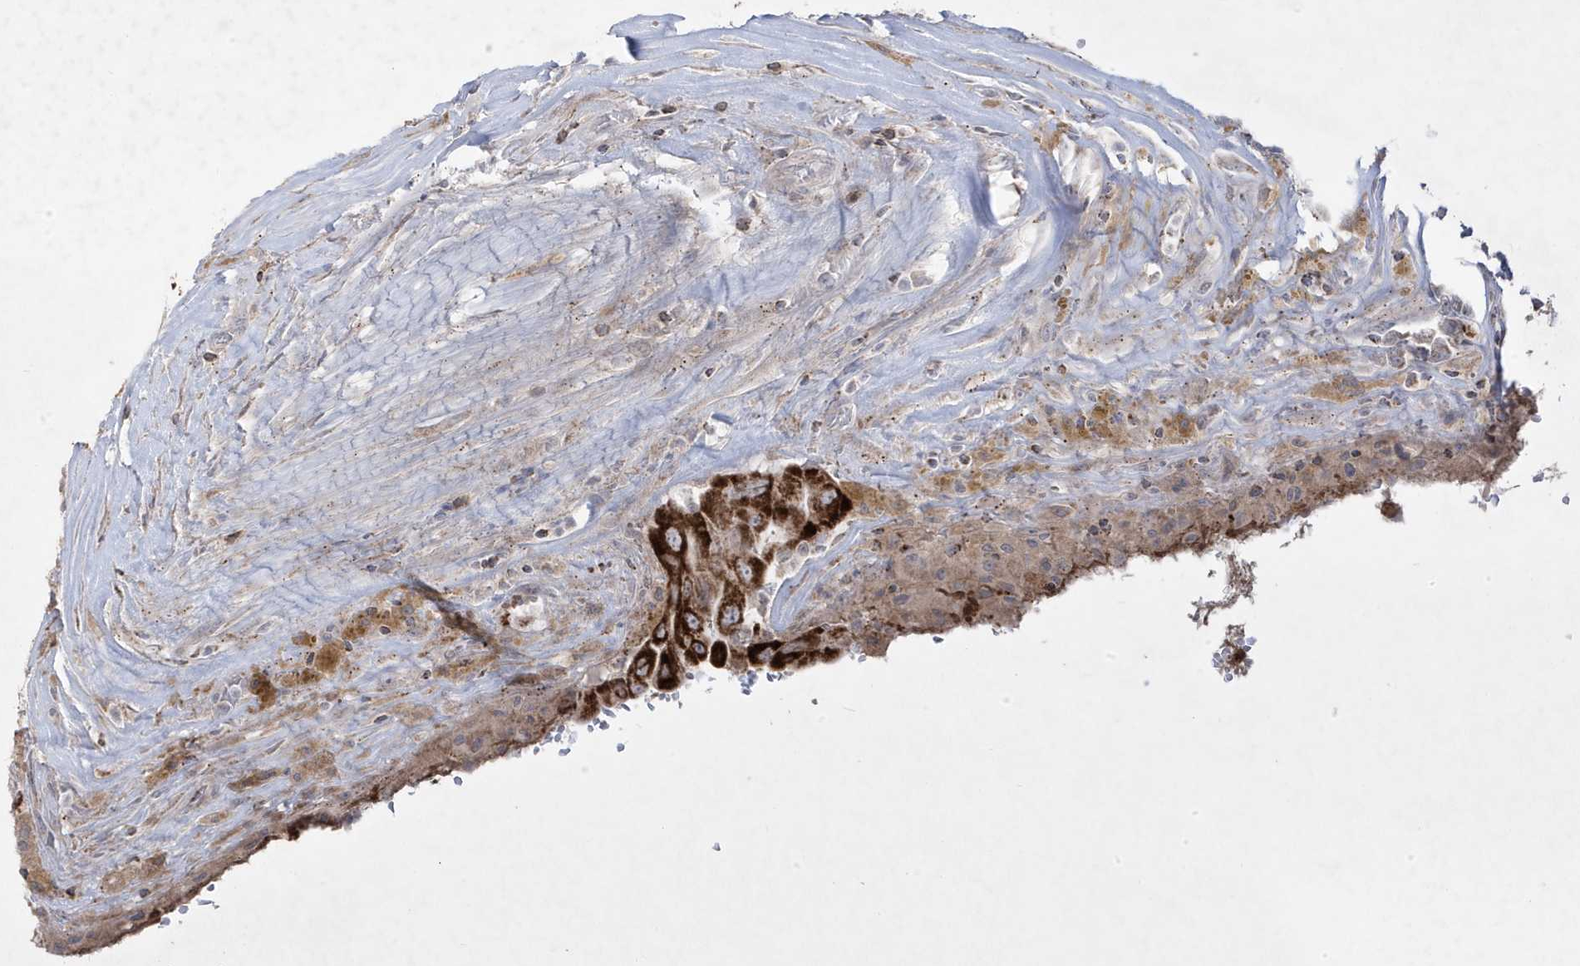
{"staining": {"intensity": "strong", "quantity": ">75%", "location": "cytoplasmic/membranous"}, "tissue": "thyroid cancer", "cell_type": "Tumor cells", "image_type": "cancer", "snomed": [{"axis": "morphology", "description": "Papillary adenocarcinoma, NOS"}, {"axis": "topography", "description": "Thyroid gland"}], "caption": "Immunohistochemical staining of thyroid papillary adenocarcinoma shows high levels of strong cytoplasmic/membranous protein positivity in approximately >75% of tumor cells. (IHC, brightfield microscopy, high magnification).", "gene": "ADAMTSL3", "patient": {"sex": "male", "age": 77}}